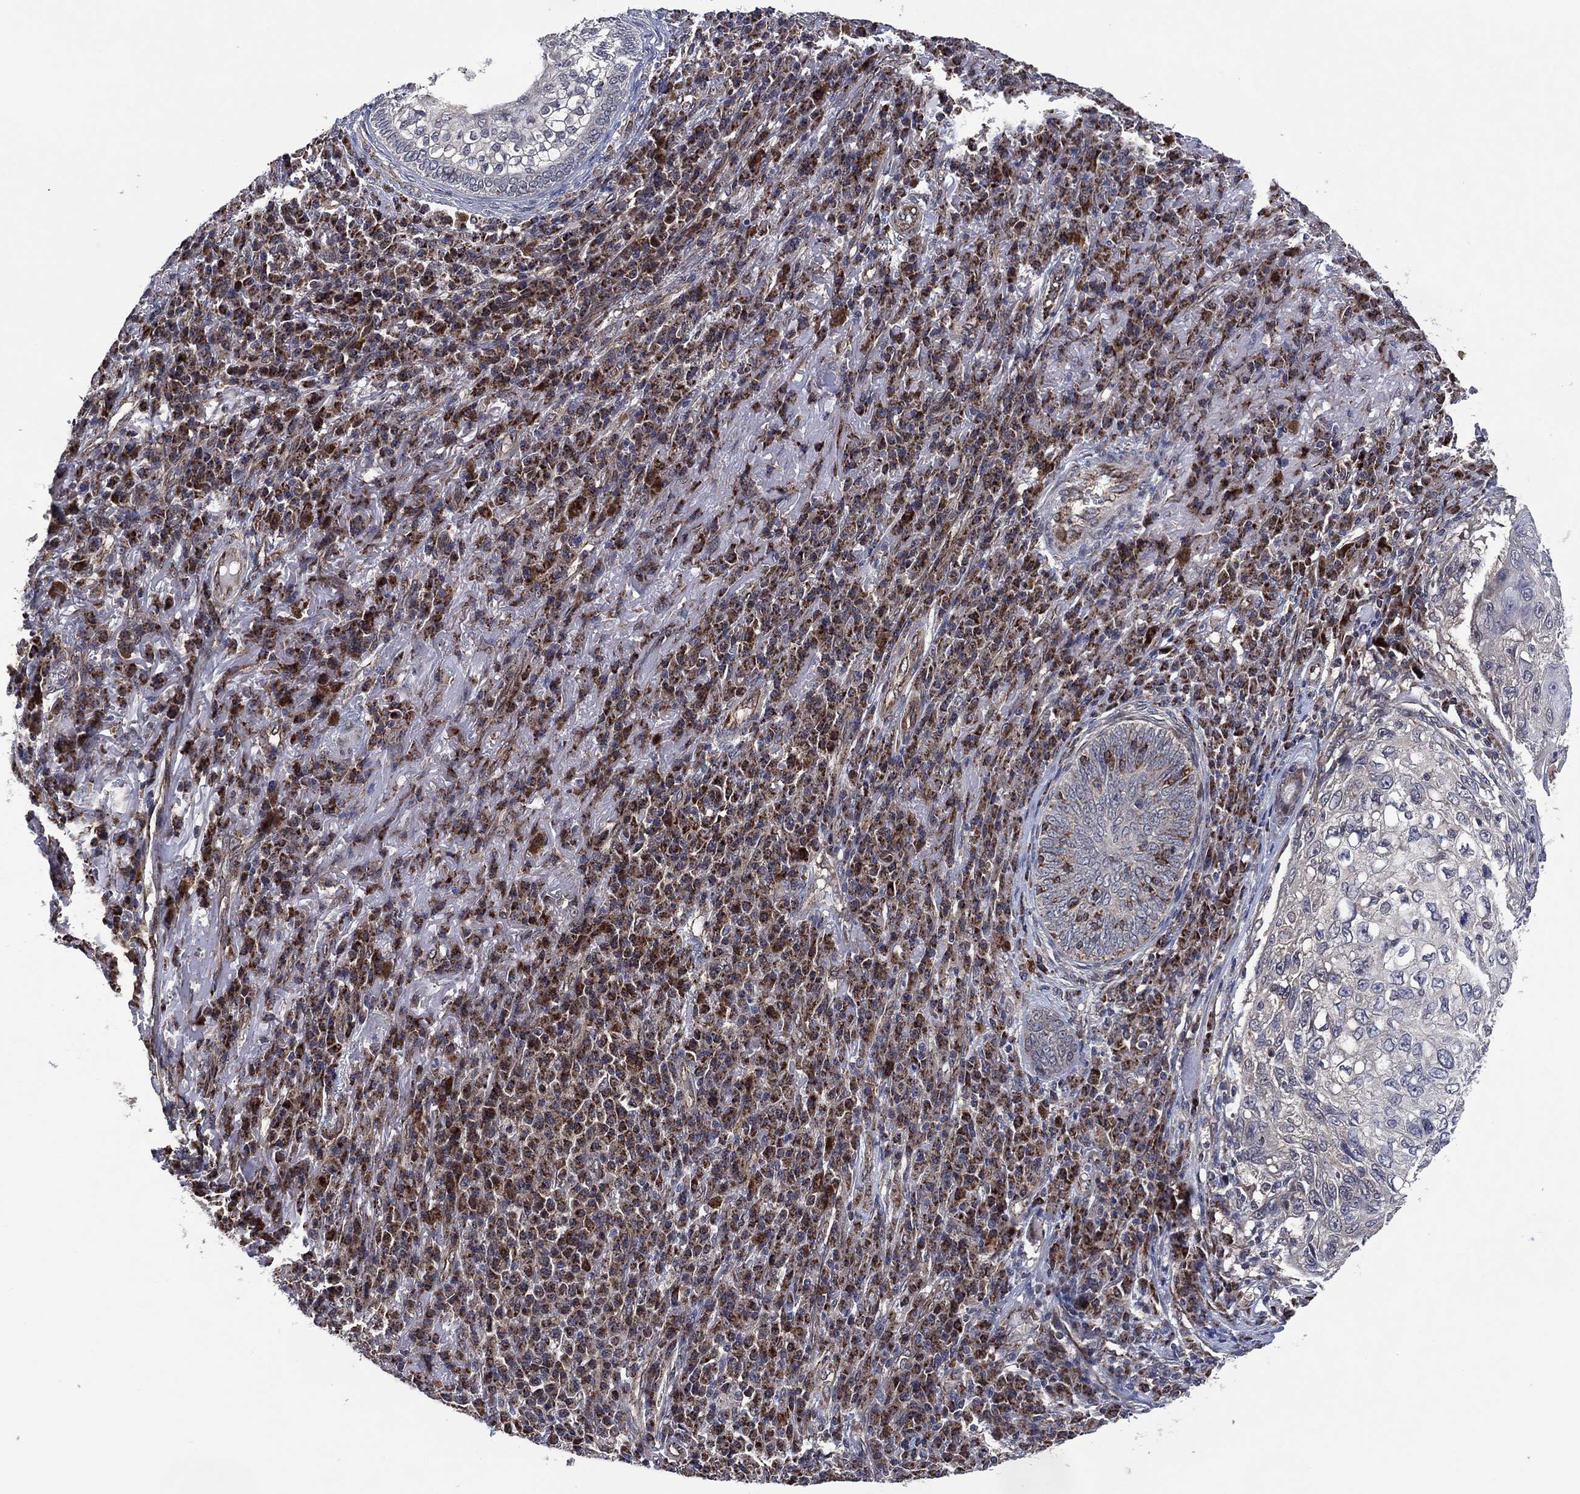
{"staining": {"intensity": "negative", "quantity": "none", "location": "none"}, "tissue": "skin cancer", "cell_type": "Tumor cells", "image_type": "cancer", "snomed": [{"axis": "morphology", "description": "Squamous cell carcinoma, NOS"}, {"axis": "topography", "description": "Skin"}], "caption": "Squamous cell carcinoma (skin) was stained to show a protein in brown. There is no significant expression in tumor cells.", "gene": "HTD2", "patient": {"sex": "male", "age": 92}}